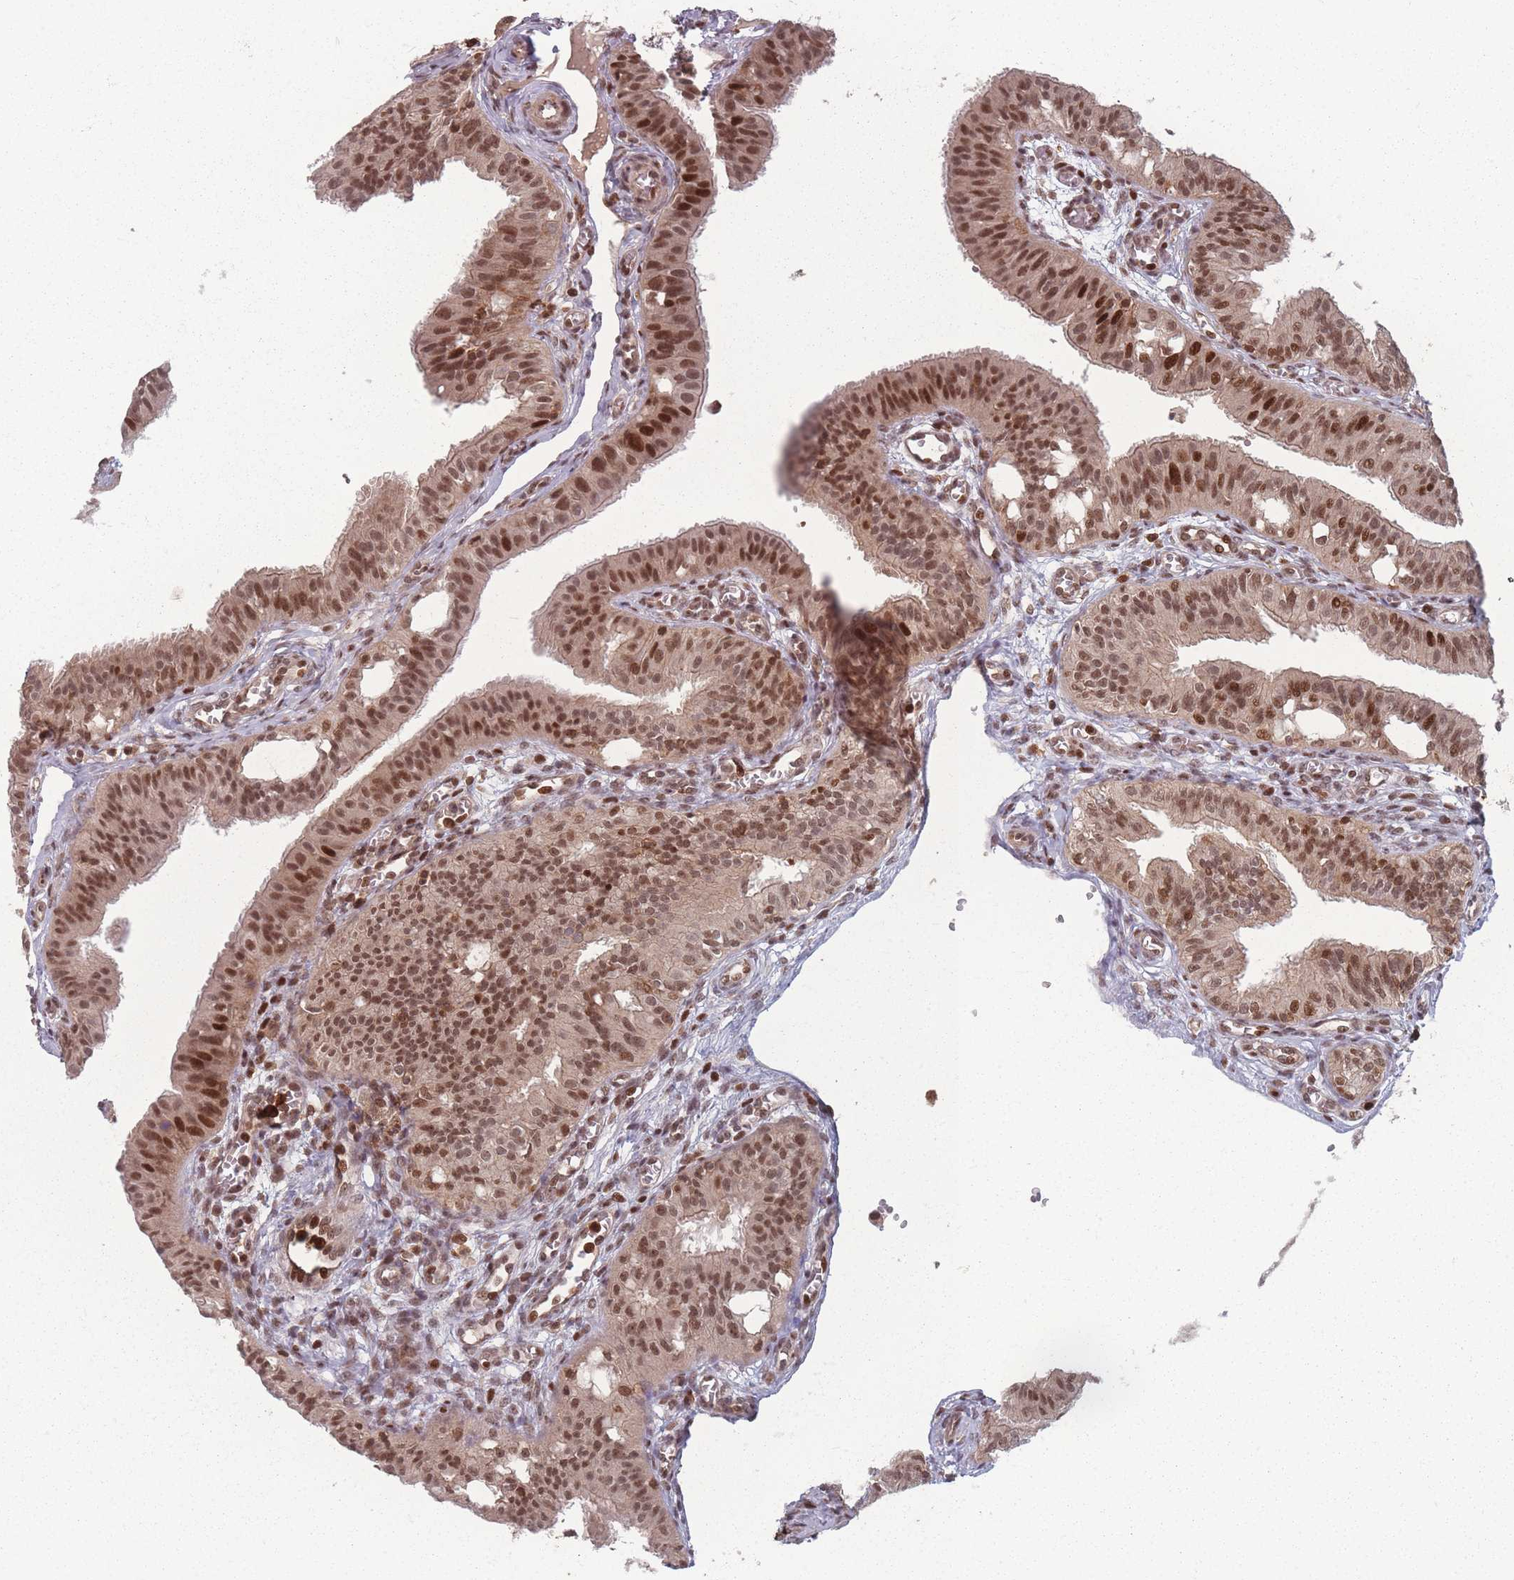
{"staining": {"intensity": "strong", "quantity": ">75%", "location": "nuclear"}, "tissue": "fallopian tube", "cell_type": "Glandular cells", "image_type": "normal", "snomed": [{"axis": "morphology", "description": "Normal tissue, NOS"}, {"axis": "topography", "description": "Fallopian tube"}, {"axis": "topography", "description": "Ovary"}], "caption": "Immunohistochemistry (DAB) staining of unremarkable human fallopian tube exhibits strong nuclear protein staining in approximately >75% of glandular cells.", "gene": "WDR55", "patient": {"sex": "female", "age": 42}}